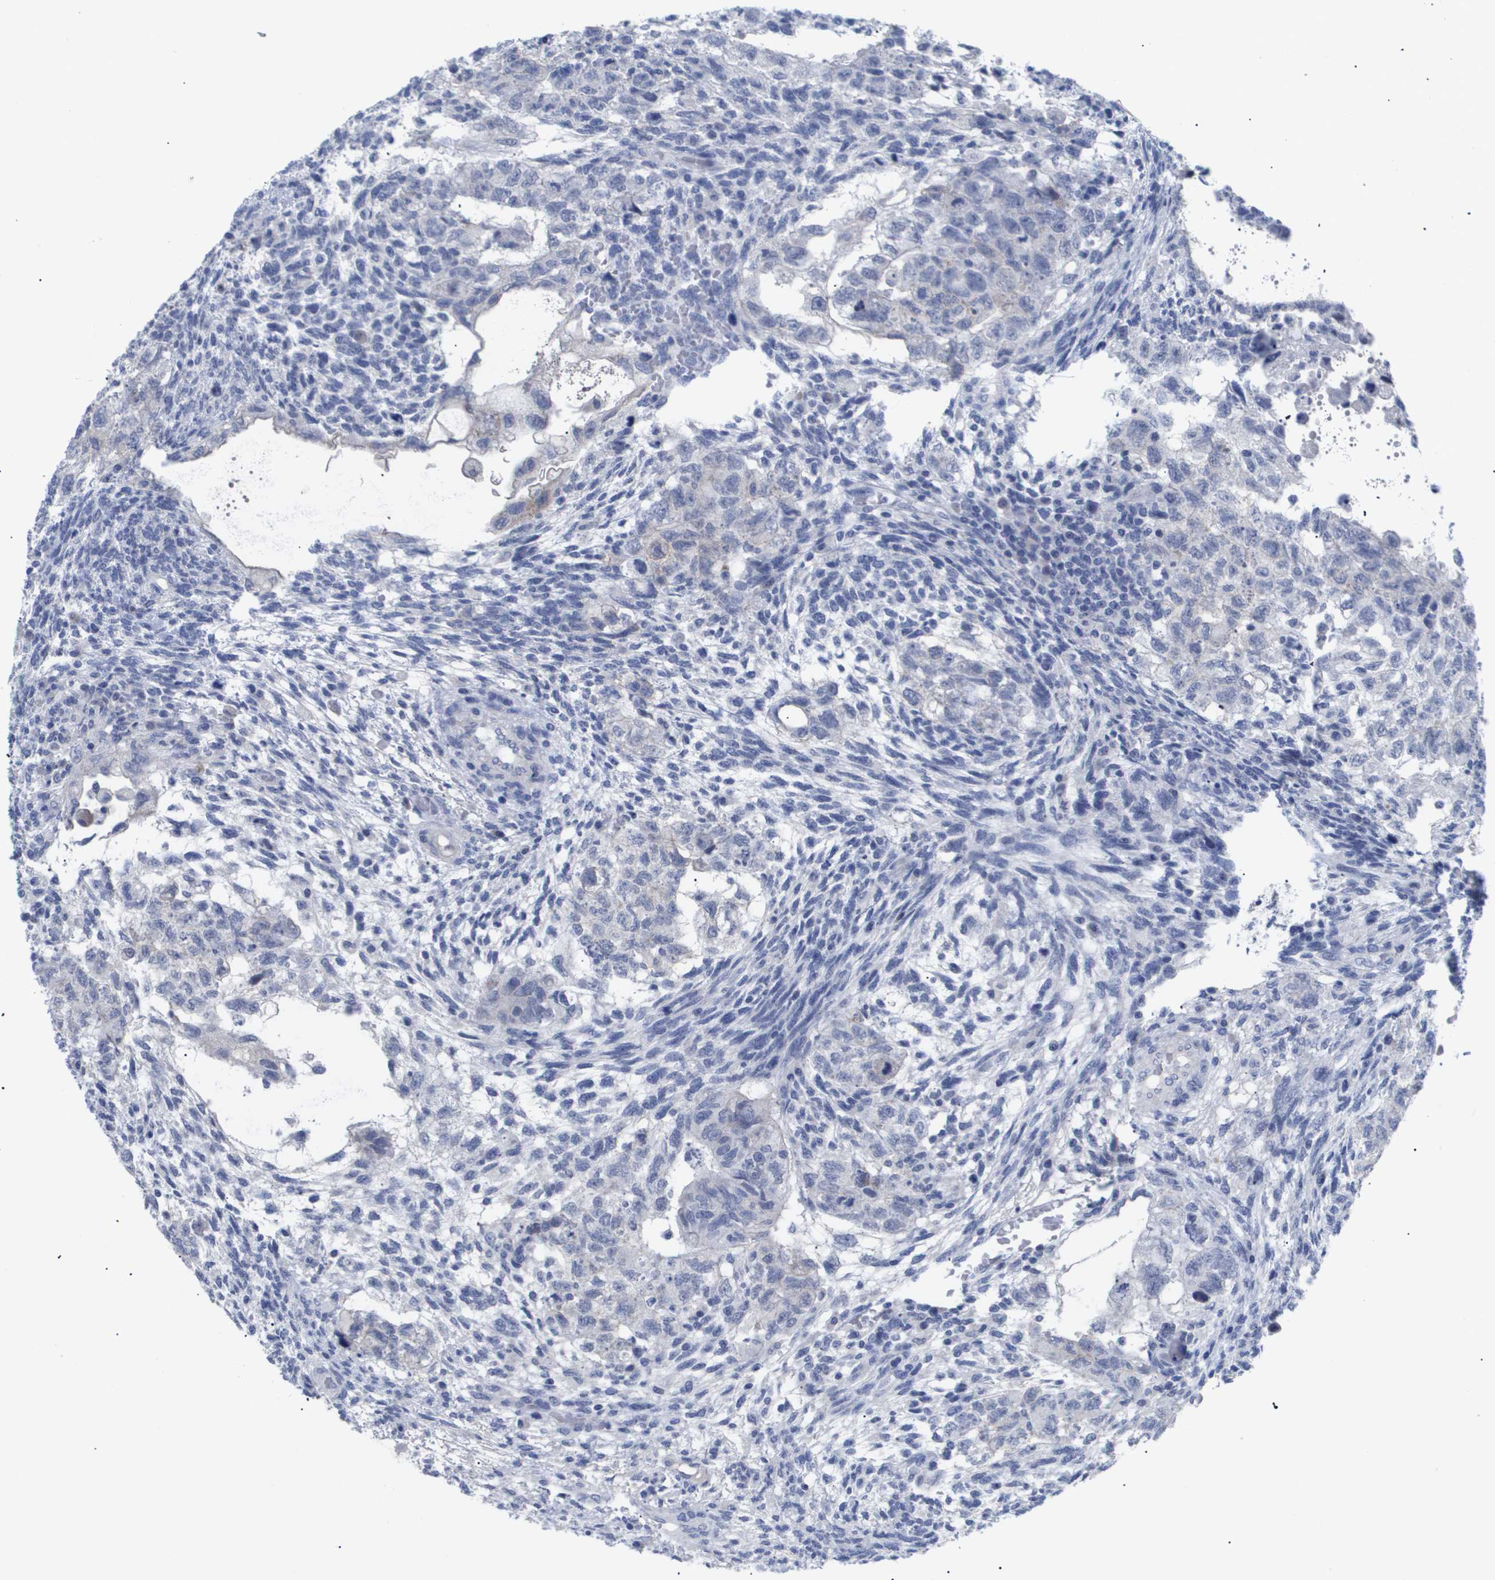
{"staining": {"intensity": "negative", "quantity": "none", "location": "none"}, "tissue": "testis cancer", "cell_type": "Tumor cells", "image_type": "cancer", "snomed": [{"axis": "morphology", "description": "Normal tissue, NOS"}, {"axis": "morphology", "description": "Carcinoma, Embryonal, NOS"}, {"axis": "topography", "description": "Testis"}], "caption": "The photomicrograph exhibits no staining of tumor cells in testis cancer (embryonal carcinoma). (Brightfield microscopy of DAB immunohistochemistry (IHC) at high magnification).", "gene": "CAV3", "patient": {"sex": "male", "age": 36}}